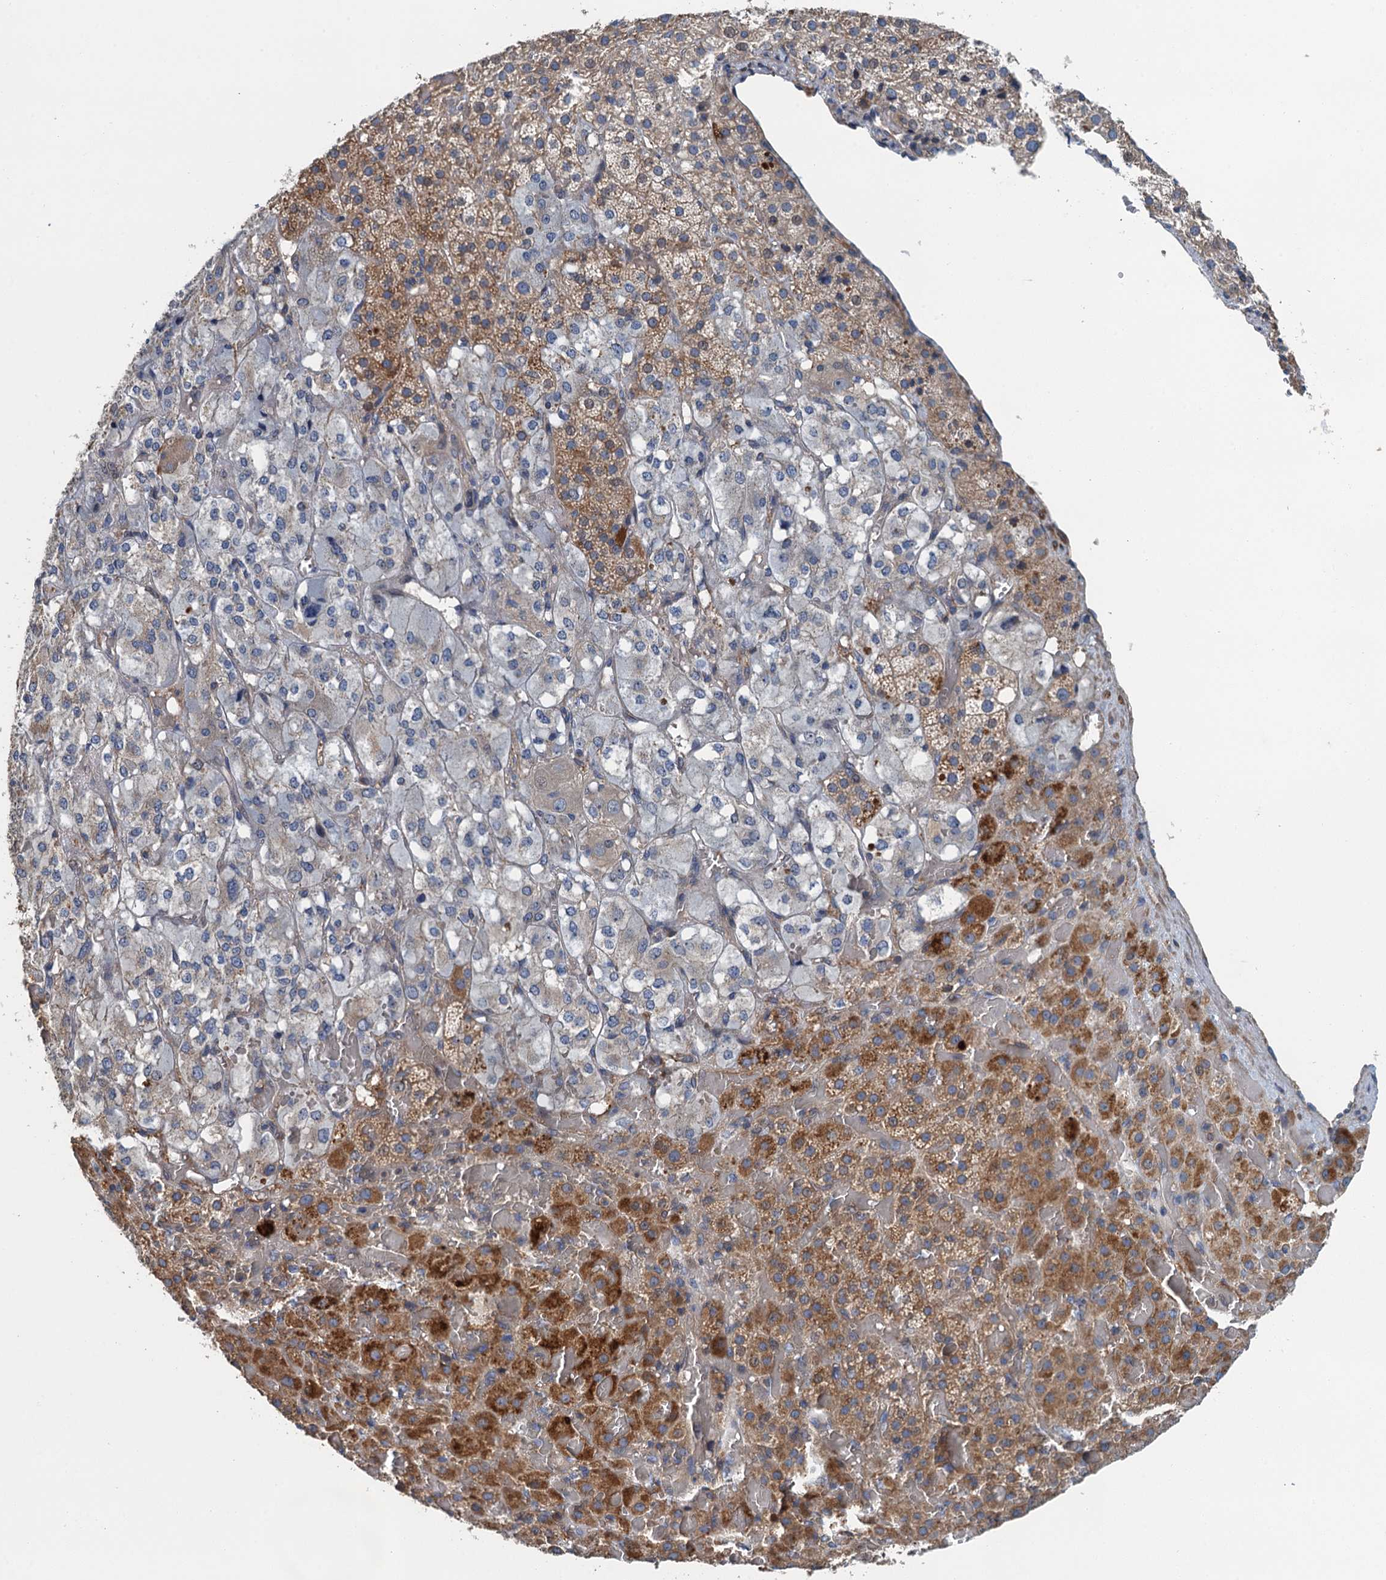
{"staining": {"intensity": "strong", "quantity": "25%-75%", "location": "cytoplasmic/membranous"}, "tissue": "adrenal gland", "cell_type": "Glandular cells", "image_type": "normal", "snomed": [{"axis": "morphology", "description": "Normal tissue, NOS"}, {"axis": "topography", "description": "Adrenal gland"}], "caption": "Glandular cells display strong cytoplasmic/membranous positivity in about 25%-75% of cells in benign adrenal gland. The protein is shown in brown color, while the nuclei are stained blue.", "gene": "PPP1R14D", "patient": {"sex": "female", "age": 59}}